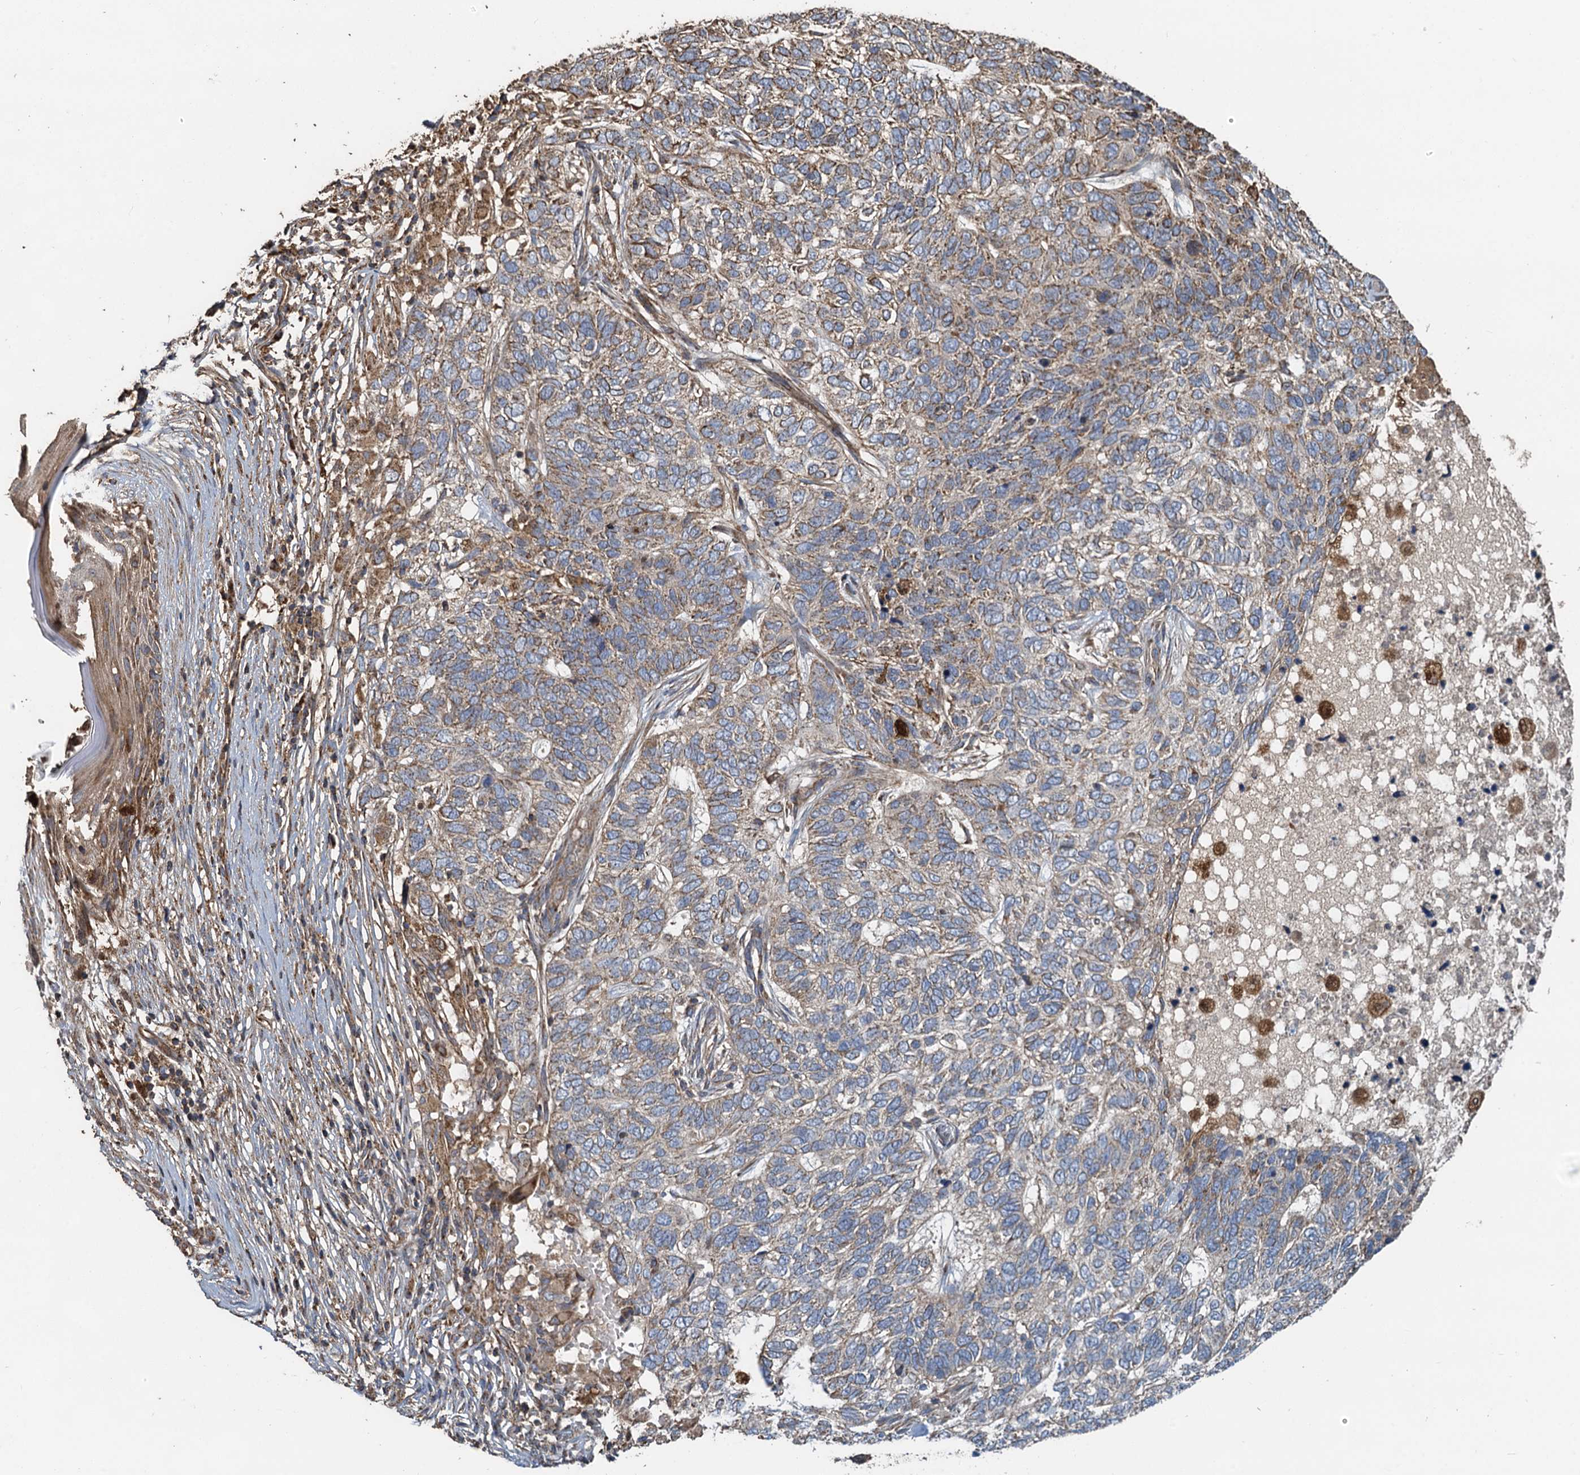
{"staining": {"intensity": "weak", "quantity": "25%-75%", "location": "cytoplasmic/membranous"}, "tissue": "skin cancer", "cell_type": "Tumor cells", "image_type": "cancer", "snomed": [{"axis": "morphology", "description": "Basal cell carcinoma"}, {"axis": "topography", "description": "Skin"}], "caption": "This histopathology image shows immunohistochemistry staining of human basal cell carcinoma (skin), with low weak cytoplasmic/membranous expression in approximately 25%-75% of tumor cells.", "gene": "SDS", "patient": {"sex": "female", "age": 65}}